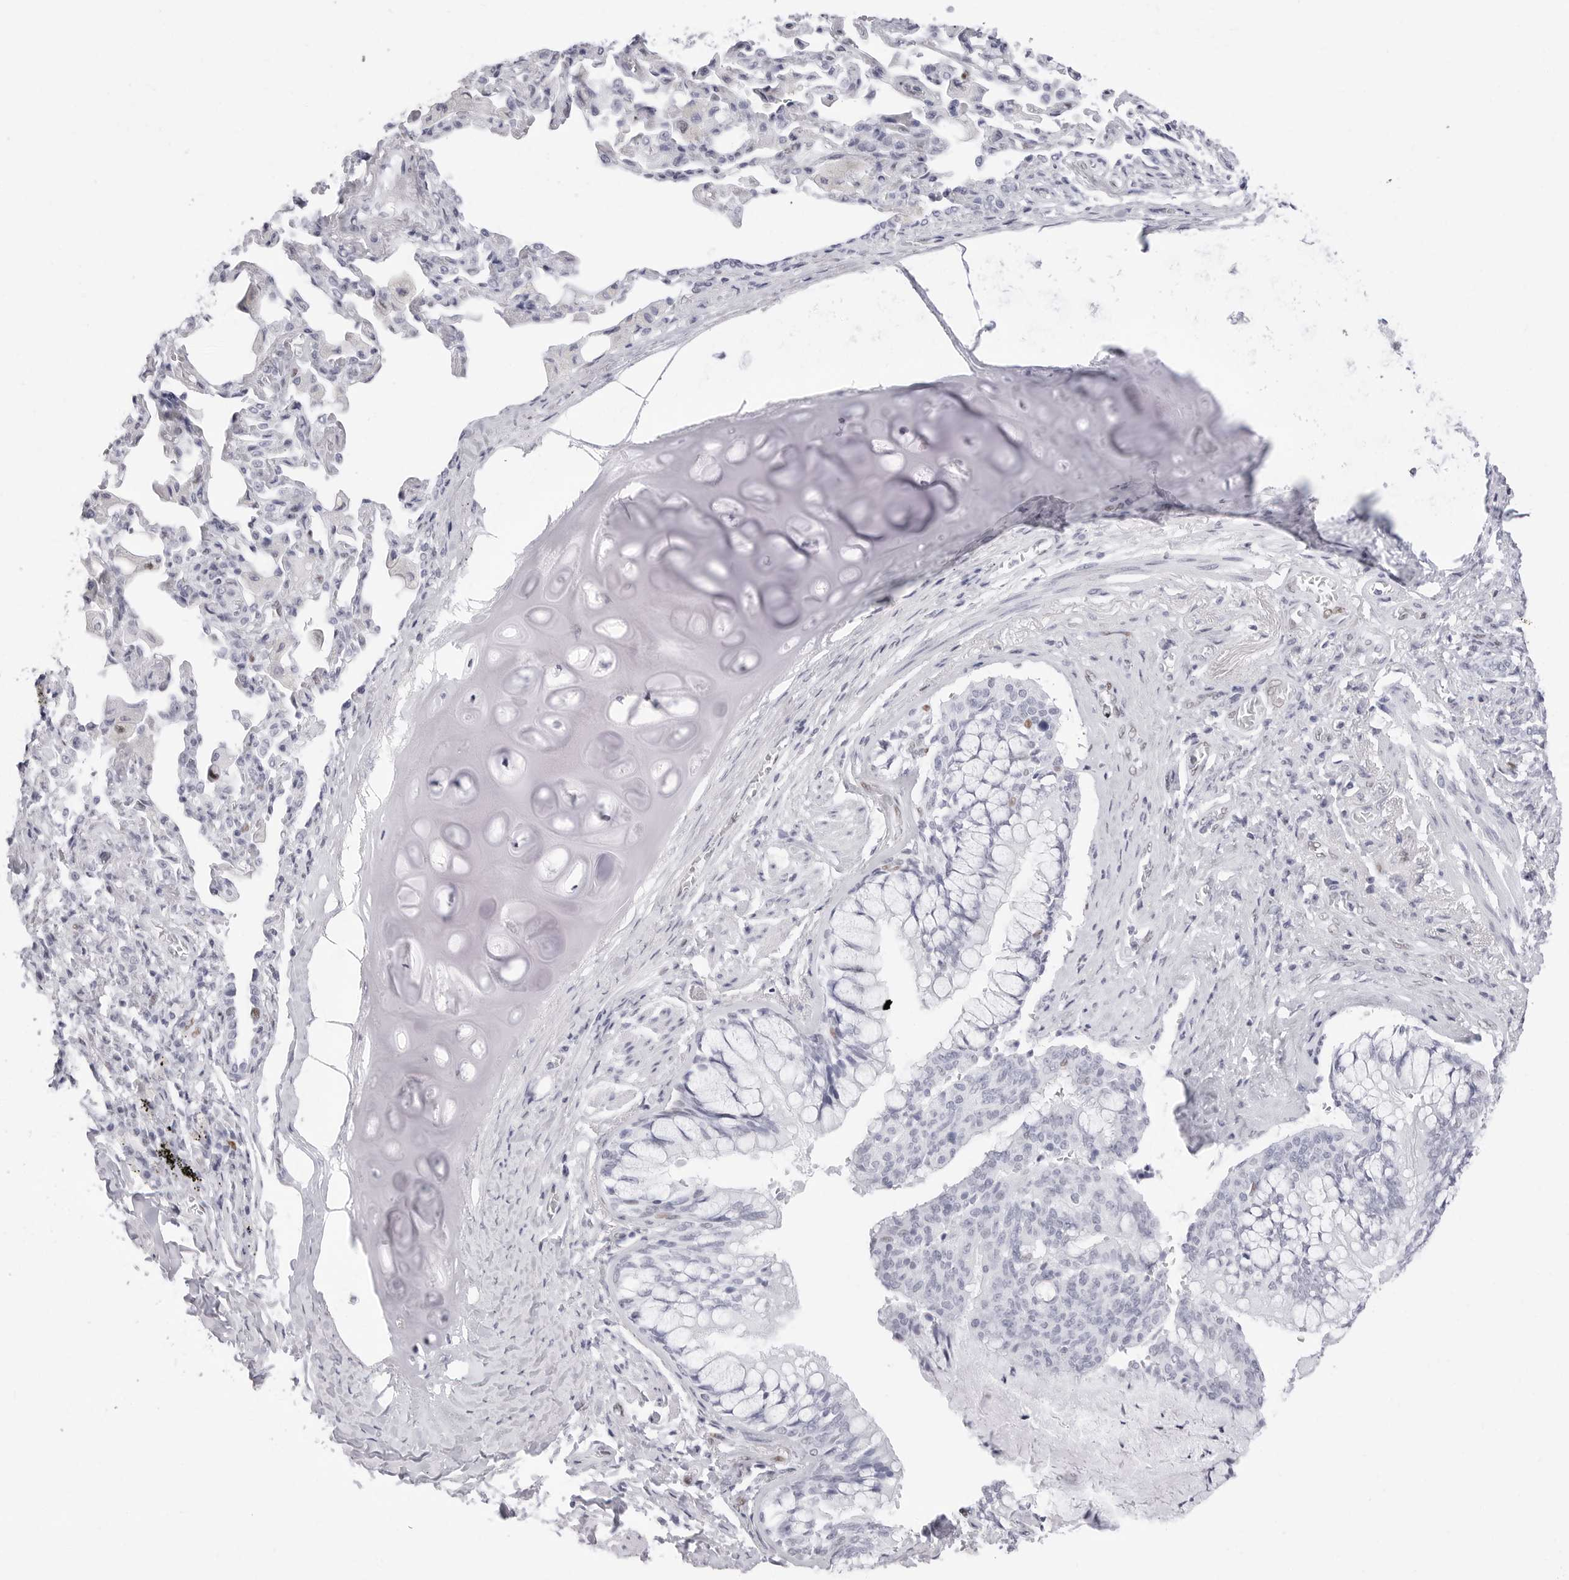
{"staining": {"intensity": "weak", "quantity": "<25%", "location": "nuclear"}, "tissue": "bronchus", "cell_type": "Respiratory epithelial cells", "image_type": "normal", "snomed": [{"axis": "morphology", "description": "Normal tissue, NOS"}, {"axis": "morphology", "description": "Inflammation, NOS"}, {"axis": "topography", "description": "Lung"}], "caption": "Immunohistochemical staining of unremarkable bronchus exhibits no significant staining in respiratory epithelial cells.", "gene": "NASP", "patient": {"sex": "female", "age": 46}}